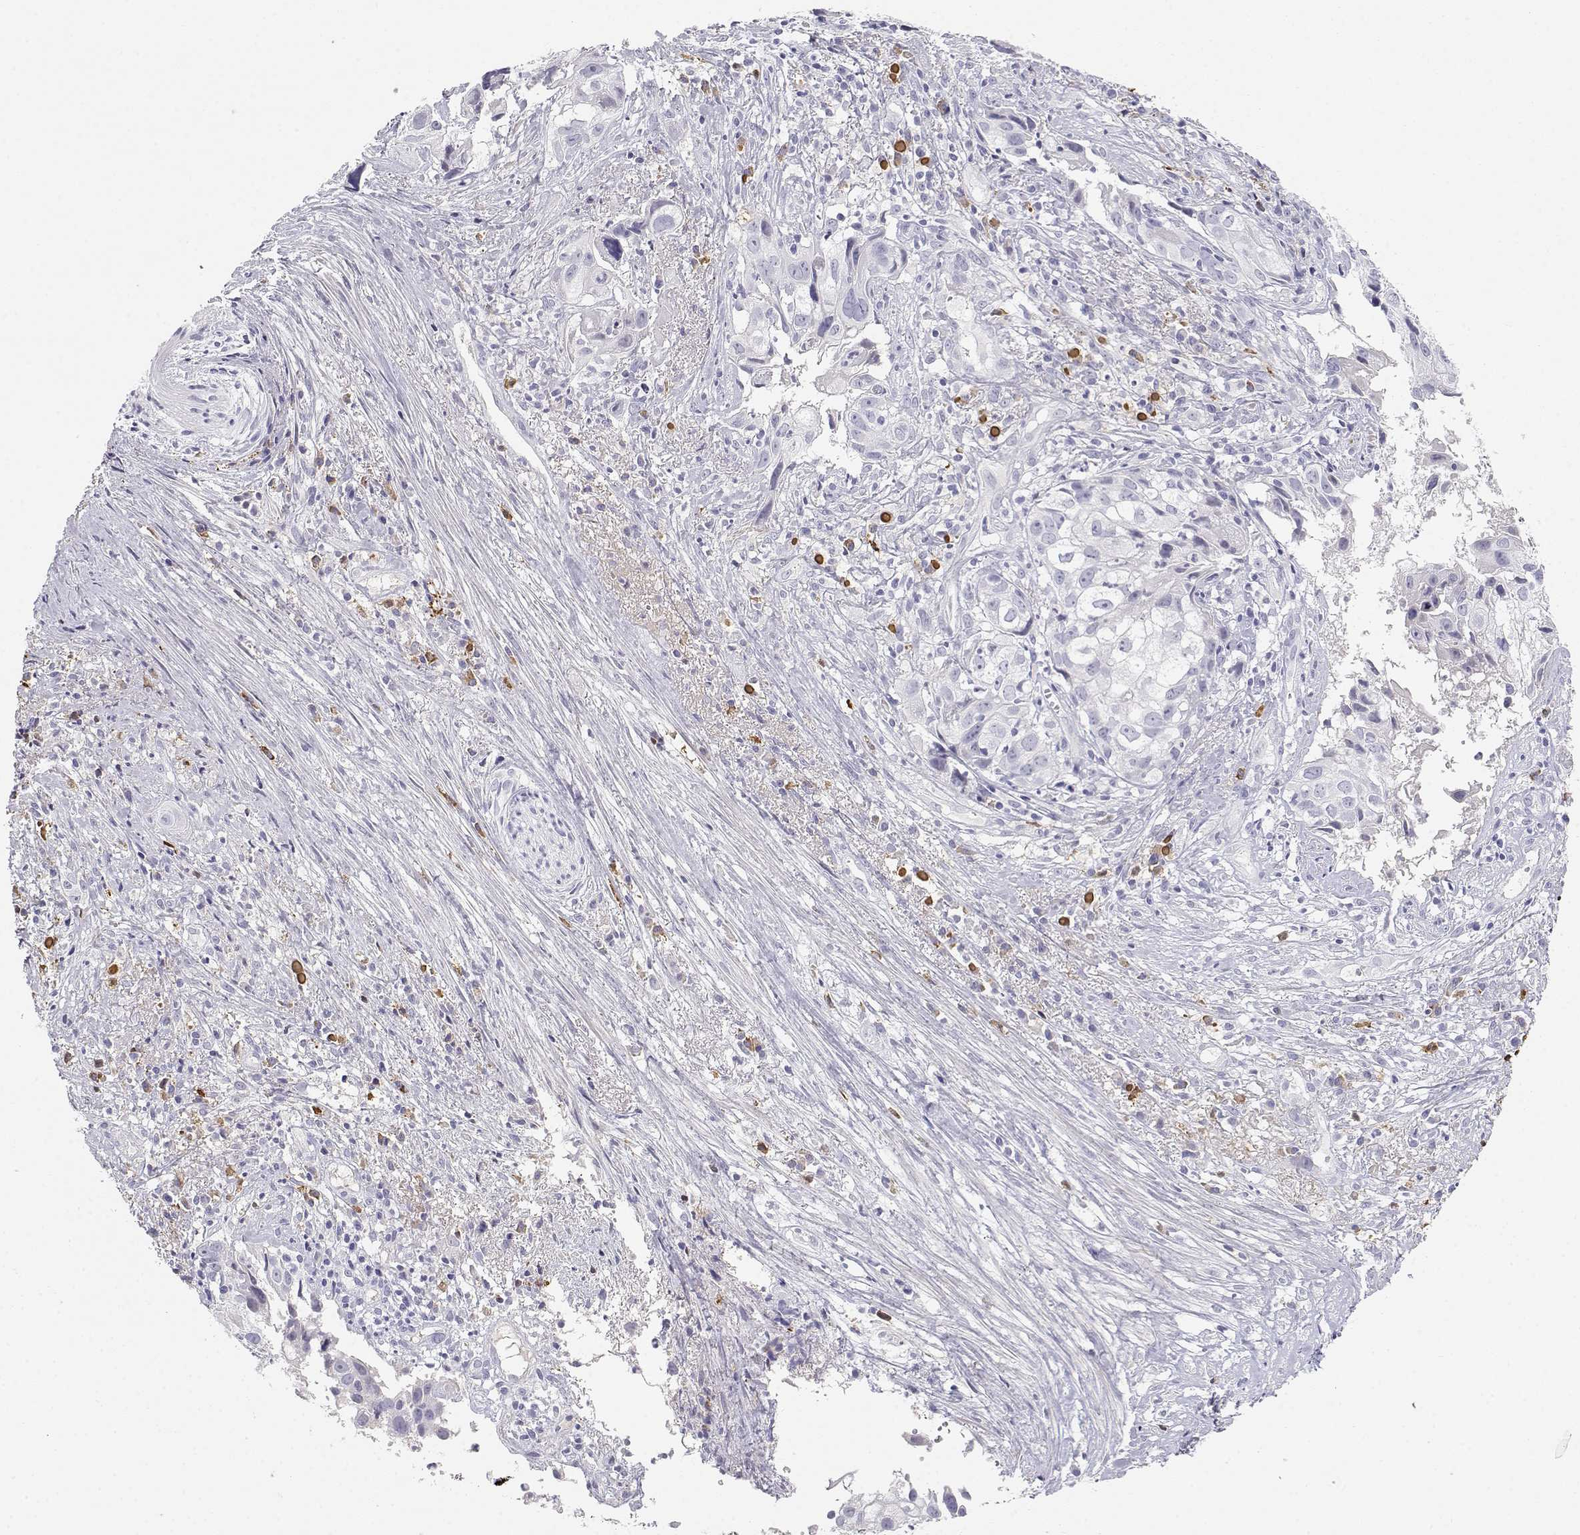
{"staining": {"intensity": "negative", "quantity": "none", "location": "none"}, "tissue": "cervical cancer", "cell_type": "Tumor cells", "image_type": "cancer", "snomed": [{"axis": "morphology", "description": "Squamous cell carcinoma, NOS"}, {"axis": "topography", "description": "Cervix"}], "caption": "A high-resolution photomicrograph shows immunohistochemistry staining of squamous cell carcinoma (cervical), which reveals no significant staining in tumor cells.", "gene": "CDHR1", "patient": {"sex": "female", "age": 53}}